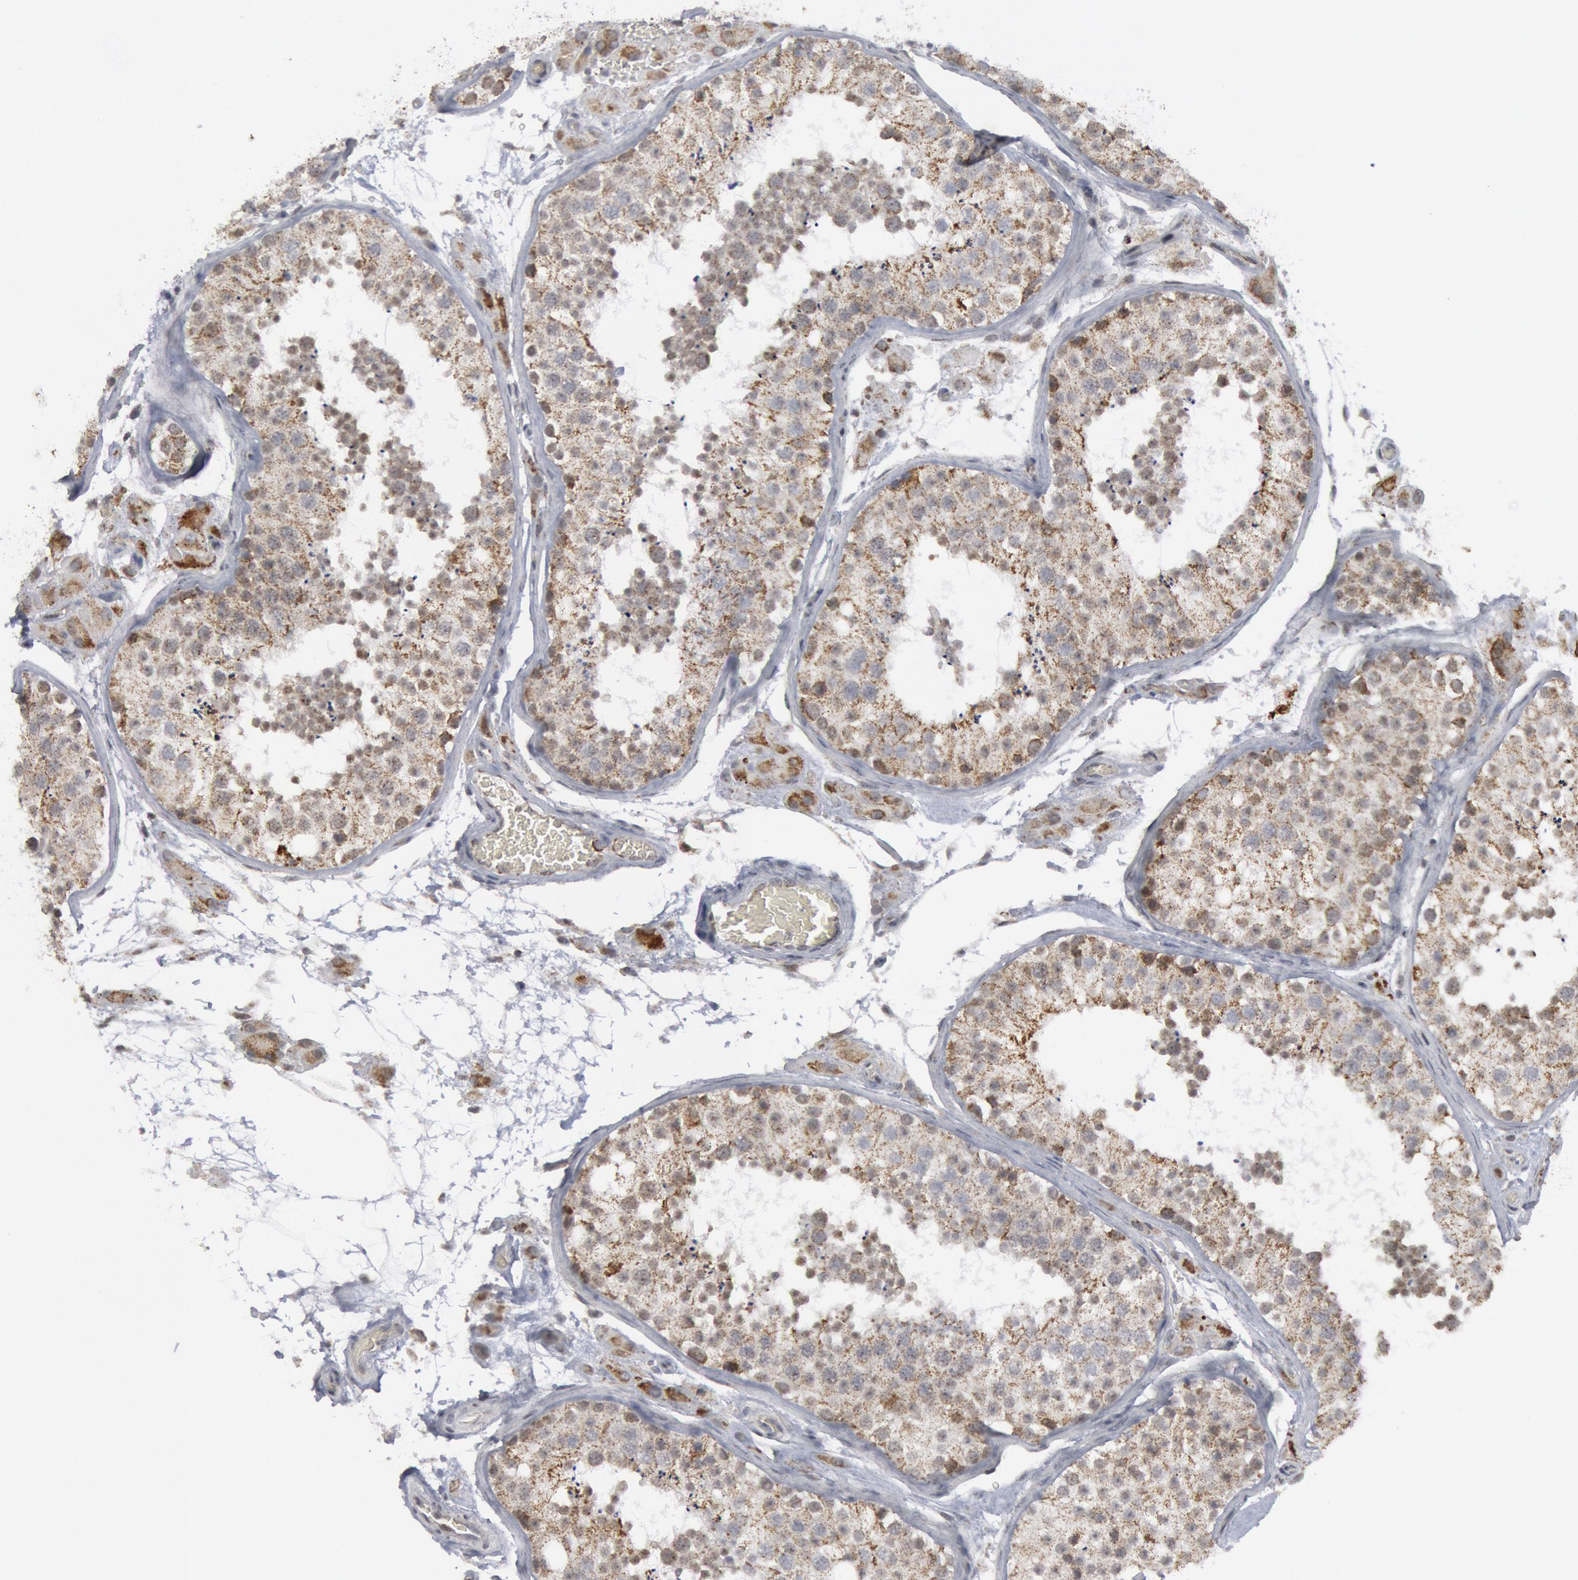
{"staining": {"intensity": "moderate", "quantity": ">75%", "location": "cytoplasmic/membranous"}, "tissue": "testis", "cell_type": "Cells in seminiferous ducts", "image_type": "normal", "snomed": [{"axis": "morphology", "description": "Normal tissue, NOS"}, {"axis": "topography", "description": "Testis"}], "caption": "Immunohistochemistry (IHC) of normal human testis displays medium levels of moderate cytoplasmic/membranous staining in approximately >75% of cells in seminiferous ducts. Using DAB (3,3'-diaminobenzidine) (brown) and hematoxylin (blue) stains, captured at high magnification using brightfield microscopy.", "gene": "CASP9", "patient": {"sex": "male", "age": 26}}